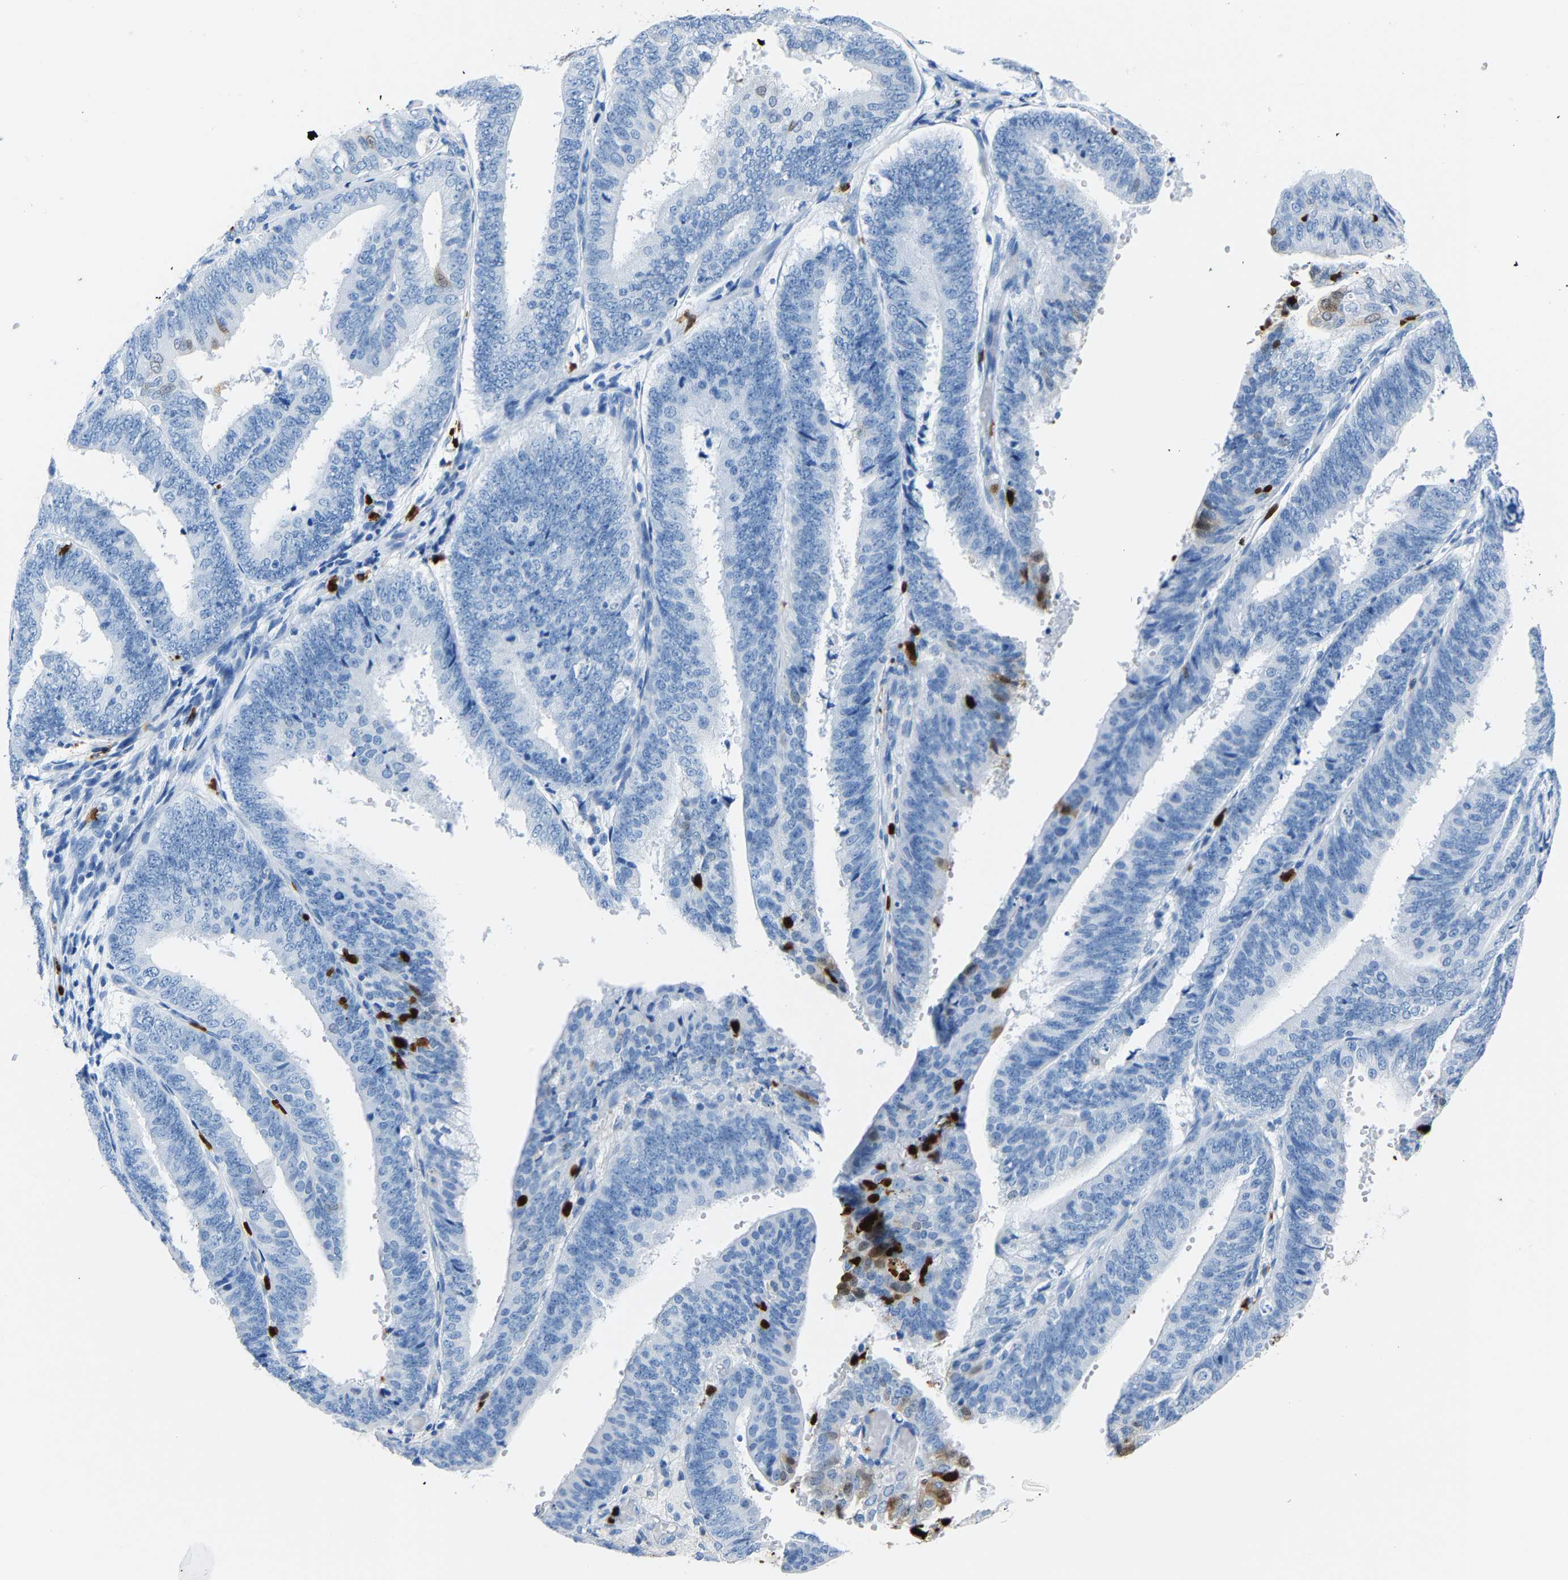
{"staining": {"intensity": "negative", "quantity": "none", "location": "none"}, "tissue": "endometrial cancer", "cell_type": "Tumor cells", "image_type": "cancer", "snomed": [{"axis": "morphology", "description": "Adenocarcinoma, NOS"}, {"axis": "topography", "description": "Endometrium"}], "caption": "Endometrial adenocarcinoma was stained to show a protein in brown. There is no significant positivity in tumor cells.", "gene": "S100P", "patient": {"sex": "female", "age": 63}}